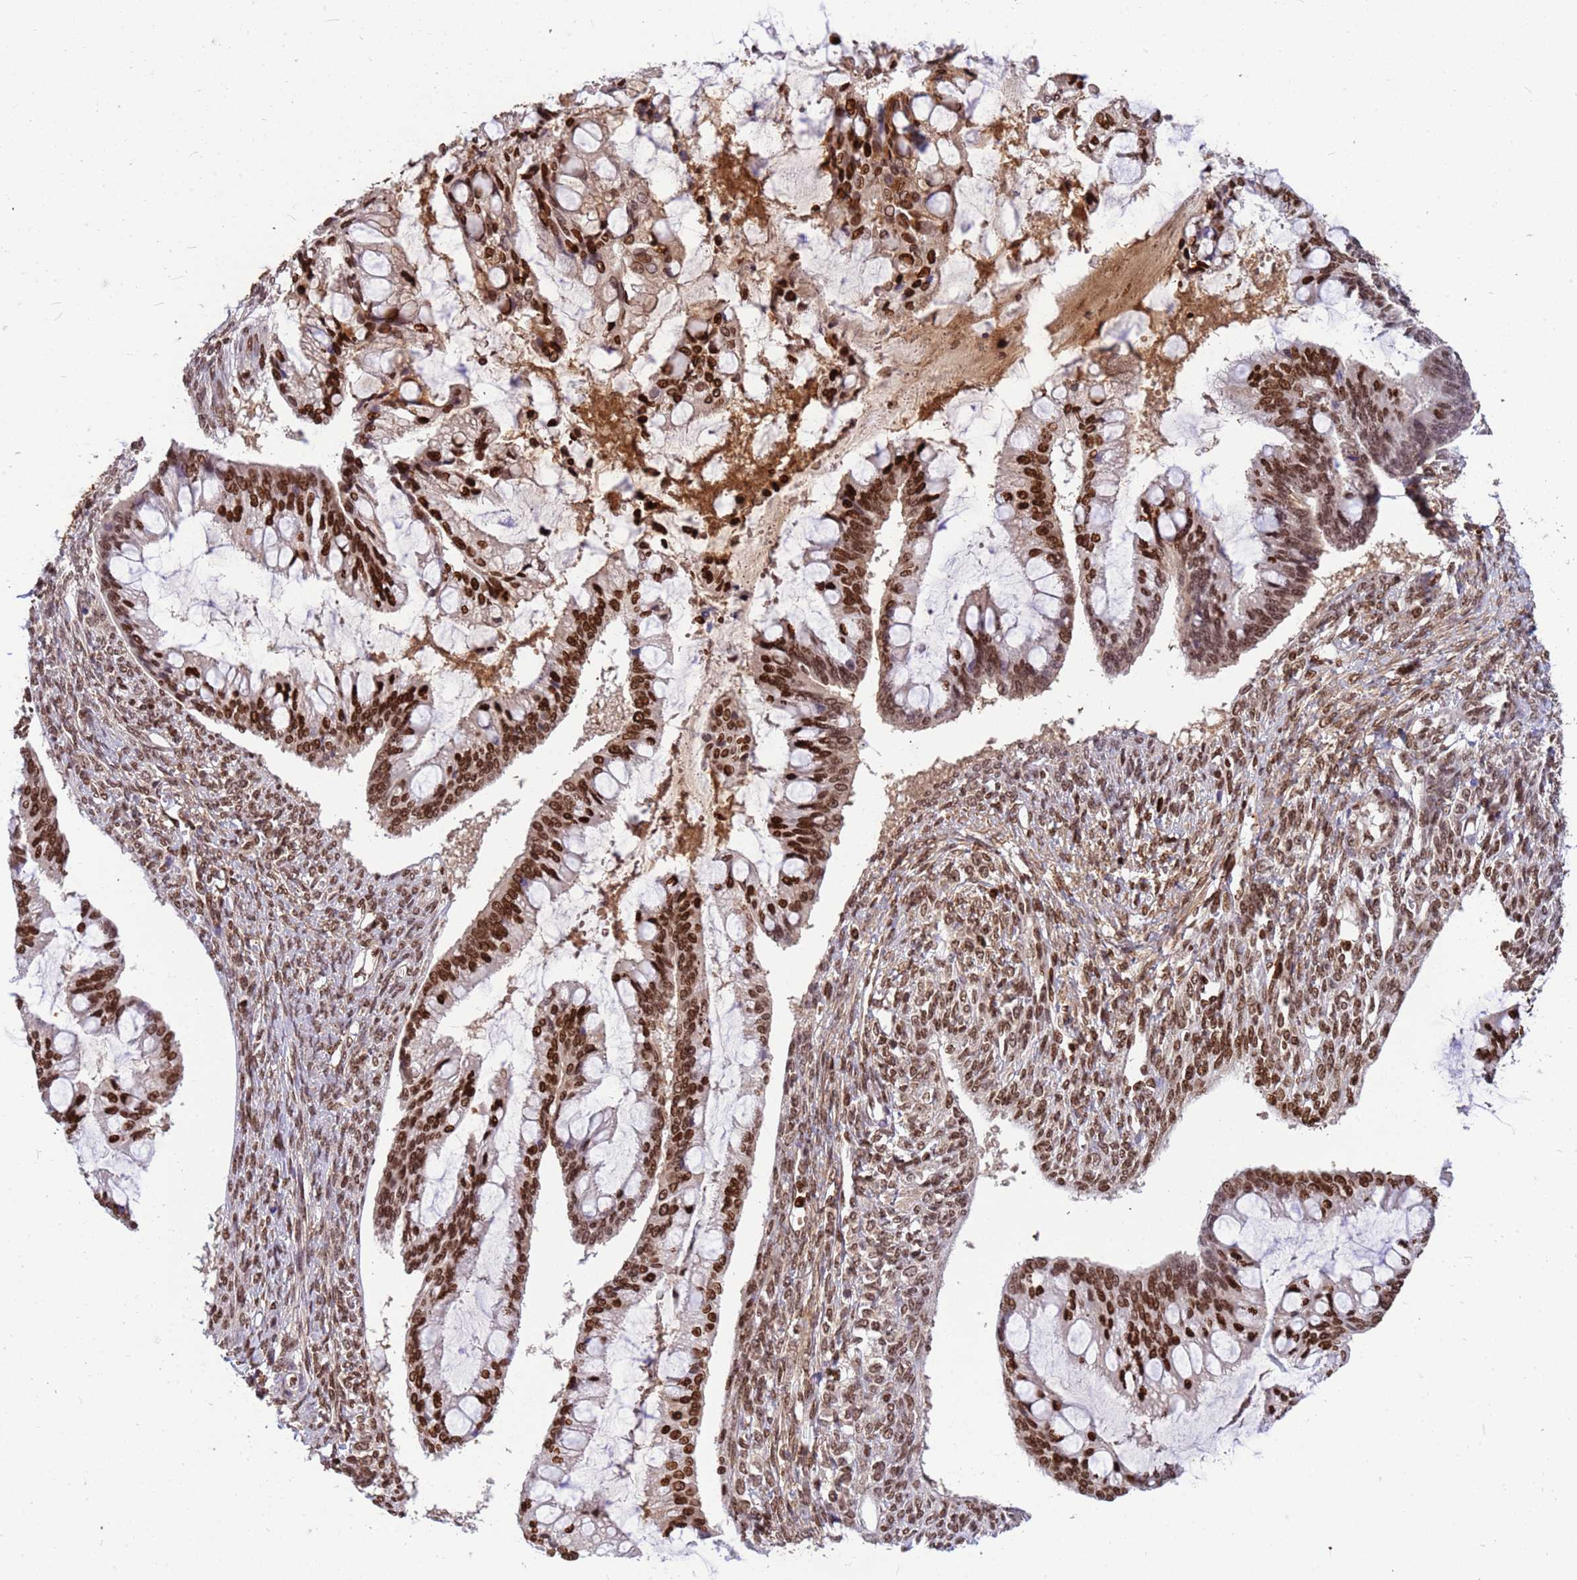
{"staining": {"intensity": "strong", "quantity": ">75%", "location": "nuclear"}, "tissue": "ovarian cancer", "cell_type": "Tumor cells", "image_type": "cancer", "snomed": [{"axis": "morphology", "description": "Cystadenocarcinoma, mucinous, NOS"}, {"axis": "topography", "description": "Ovary"}], "caption": "Mucinous cystadenocarcinoma (ovarian) stained with DAB immunohistochemistry exhibits high levels of strong nuclear positivity in approximately >75% of tumor cells.", "gene": "ORM1", "patient": {"sex": "female", "age": 73}}